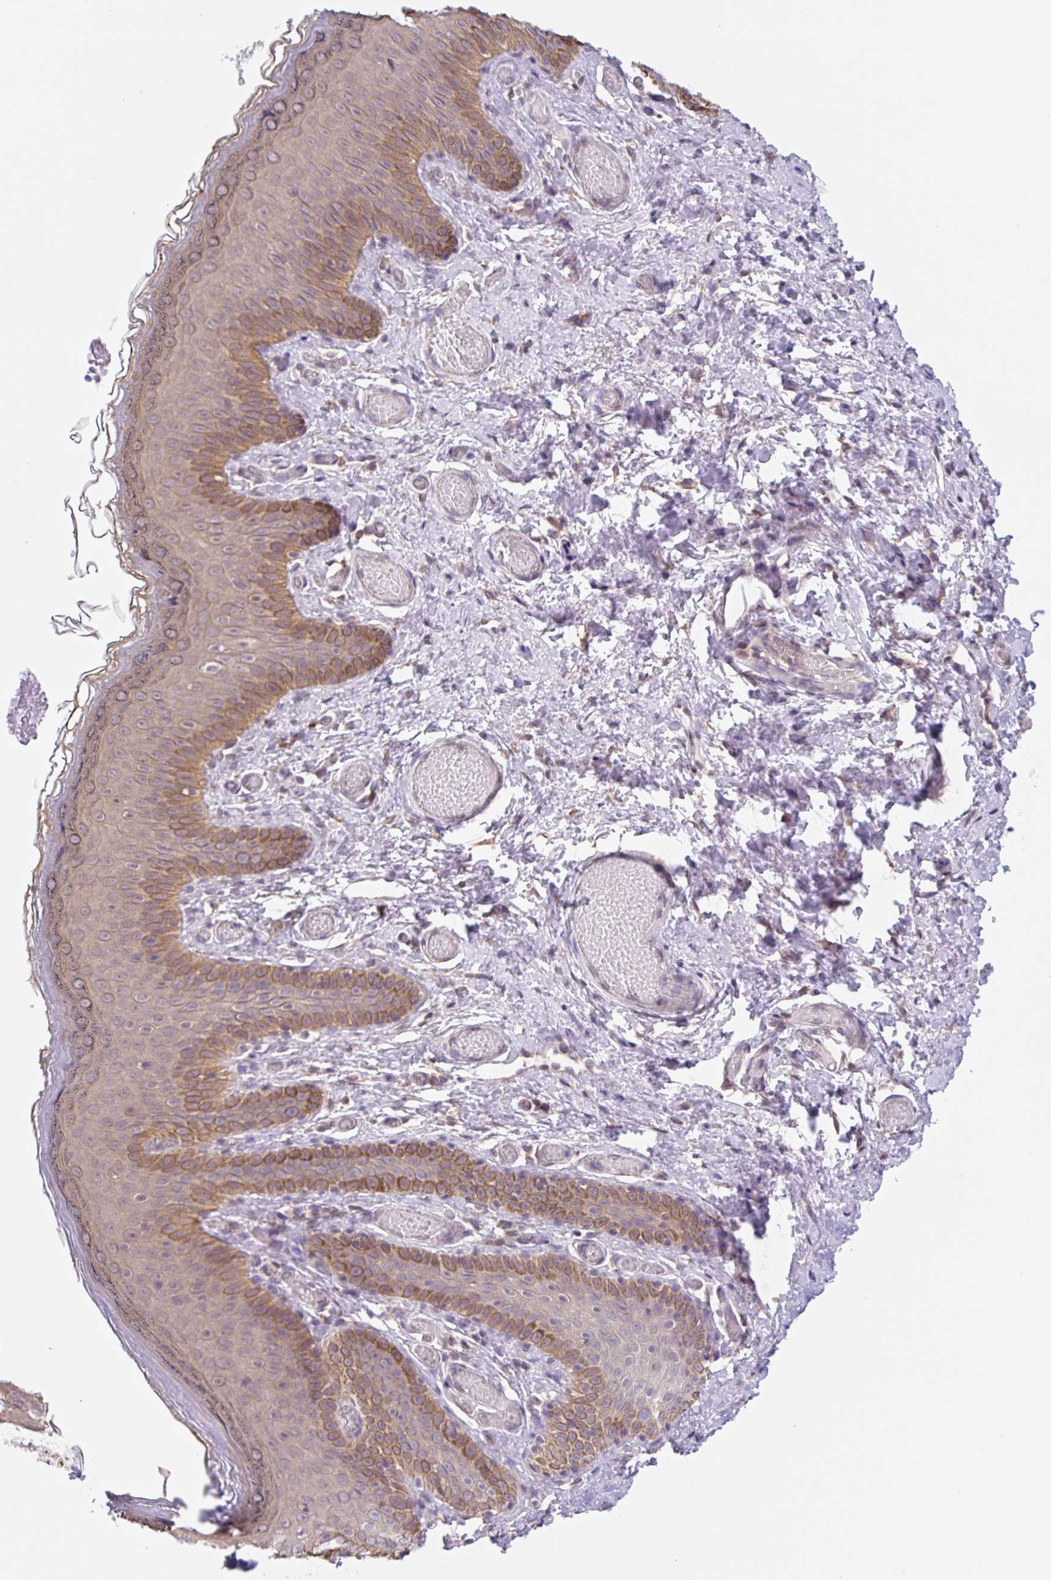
{"staining": {"intensity": "moderate", "quantity": ">75%", "location": "cytoplasmic/membranous,nuclear"}, "tissue": "skin", "cell_type": "Epidermal cells", "image_type": "normal", "snomed": [{"axis": "morphology", "description": "Normal tissue, NOS"}, {"axis": "topography", "description": "Anal"}], "caption": "Protein analysis of benign skin exhibits moderate cytoplasmic/membranous,nuclear expression in about >75% of epidermal cells. (Stains: DAB in brown, nuclei in blue, Microscopy: brightfield microscopy at high magnification).", "gene": "TBPL2", "patient": {"sex": "female", "age": 40}}